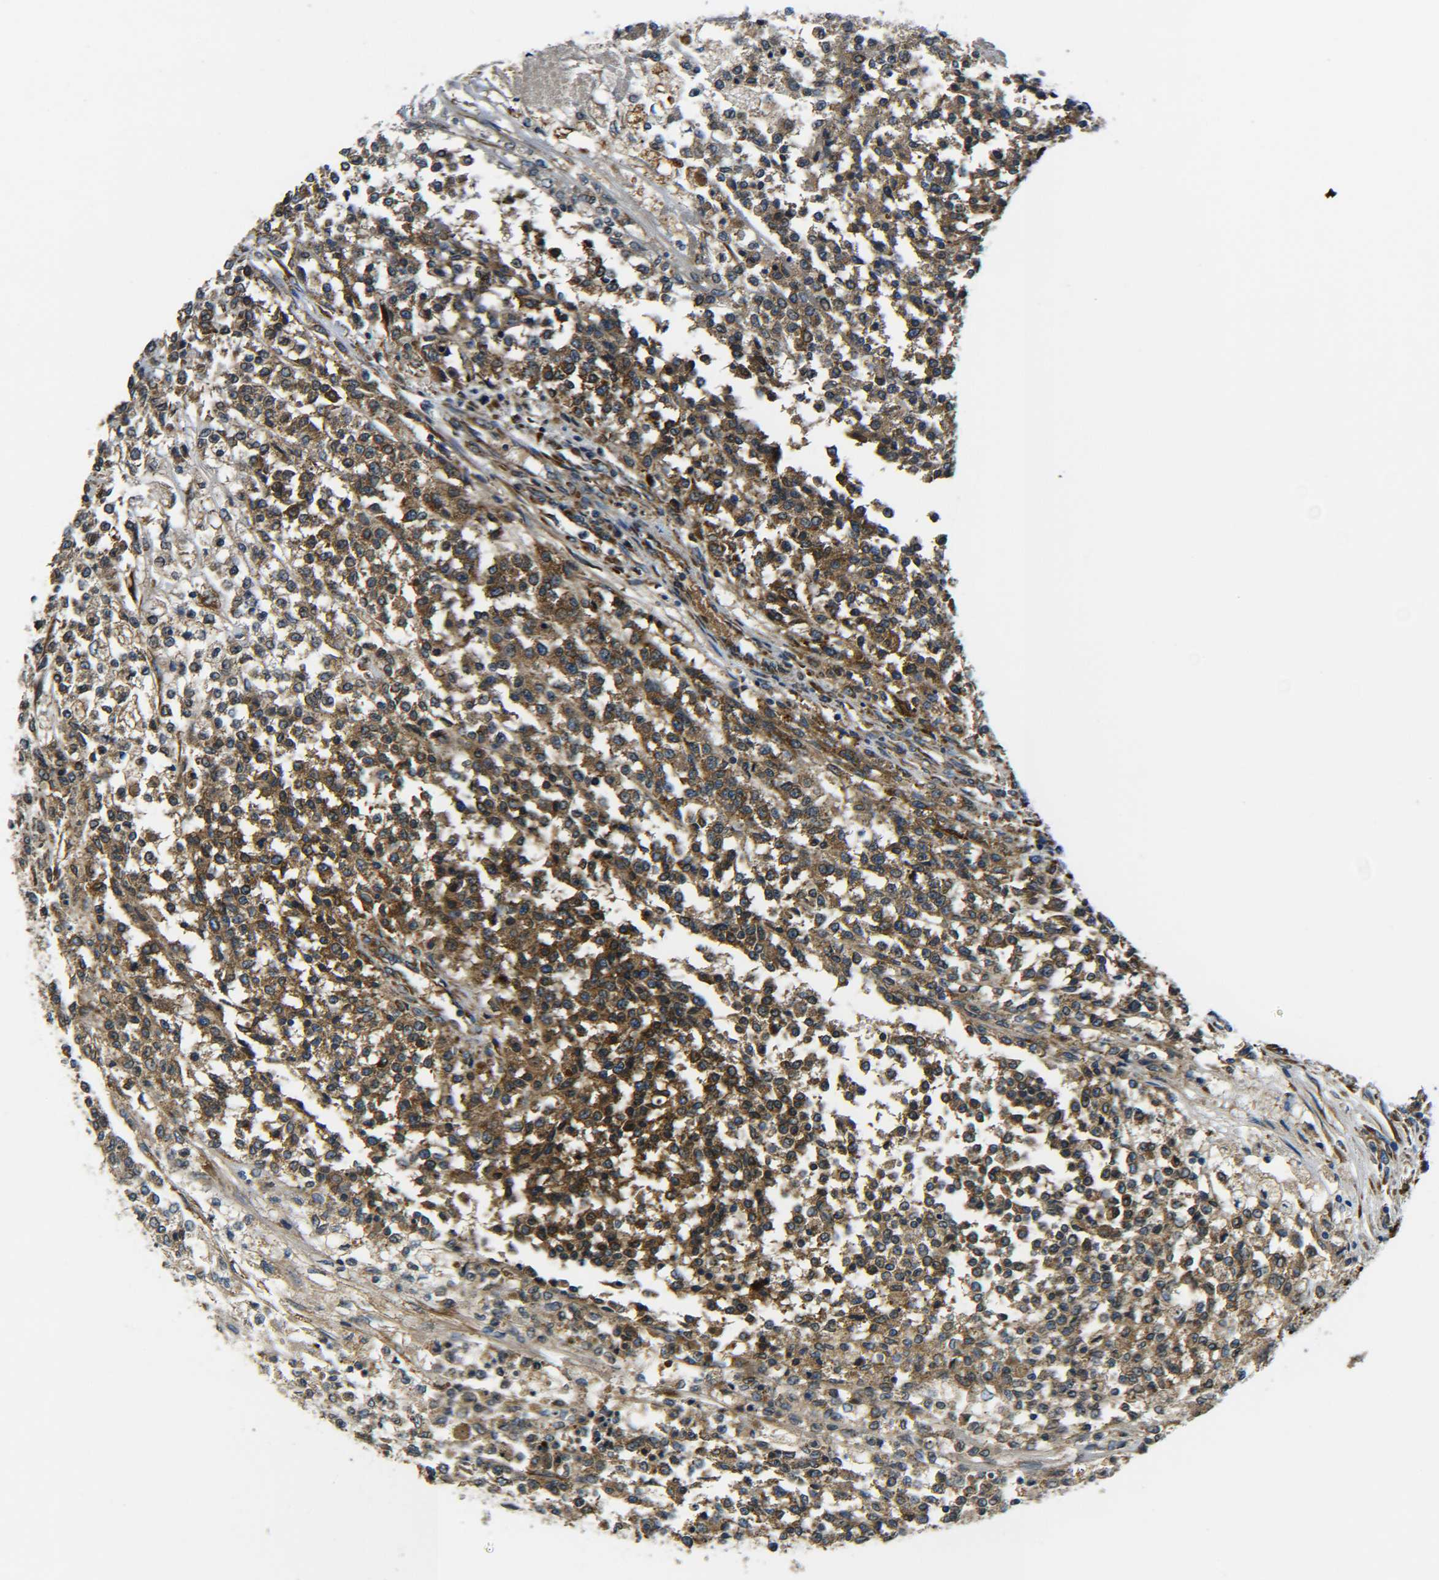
{"staining": {"intensity": "strong", "quantity": ">75%", "location": "cytoplasmic/membranous"}, "tissue": "testis cancer", "cell_type": "Tumor cells", "image_type": "cancer", "snomed": [{"axis": "morphology", "description": "Seminoma, NOS"}, {"axis": "topography", "description": "Testis"}], "caption": "Seminoma (testis) was stained to show a protein in brown. There is high levels of strong cytoplasmic/membranous staining in approximately >75% of tumor cells.", "gene": "PREB", "patient": {"sex": "male", "age": 59}}